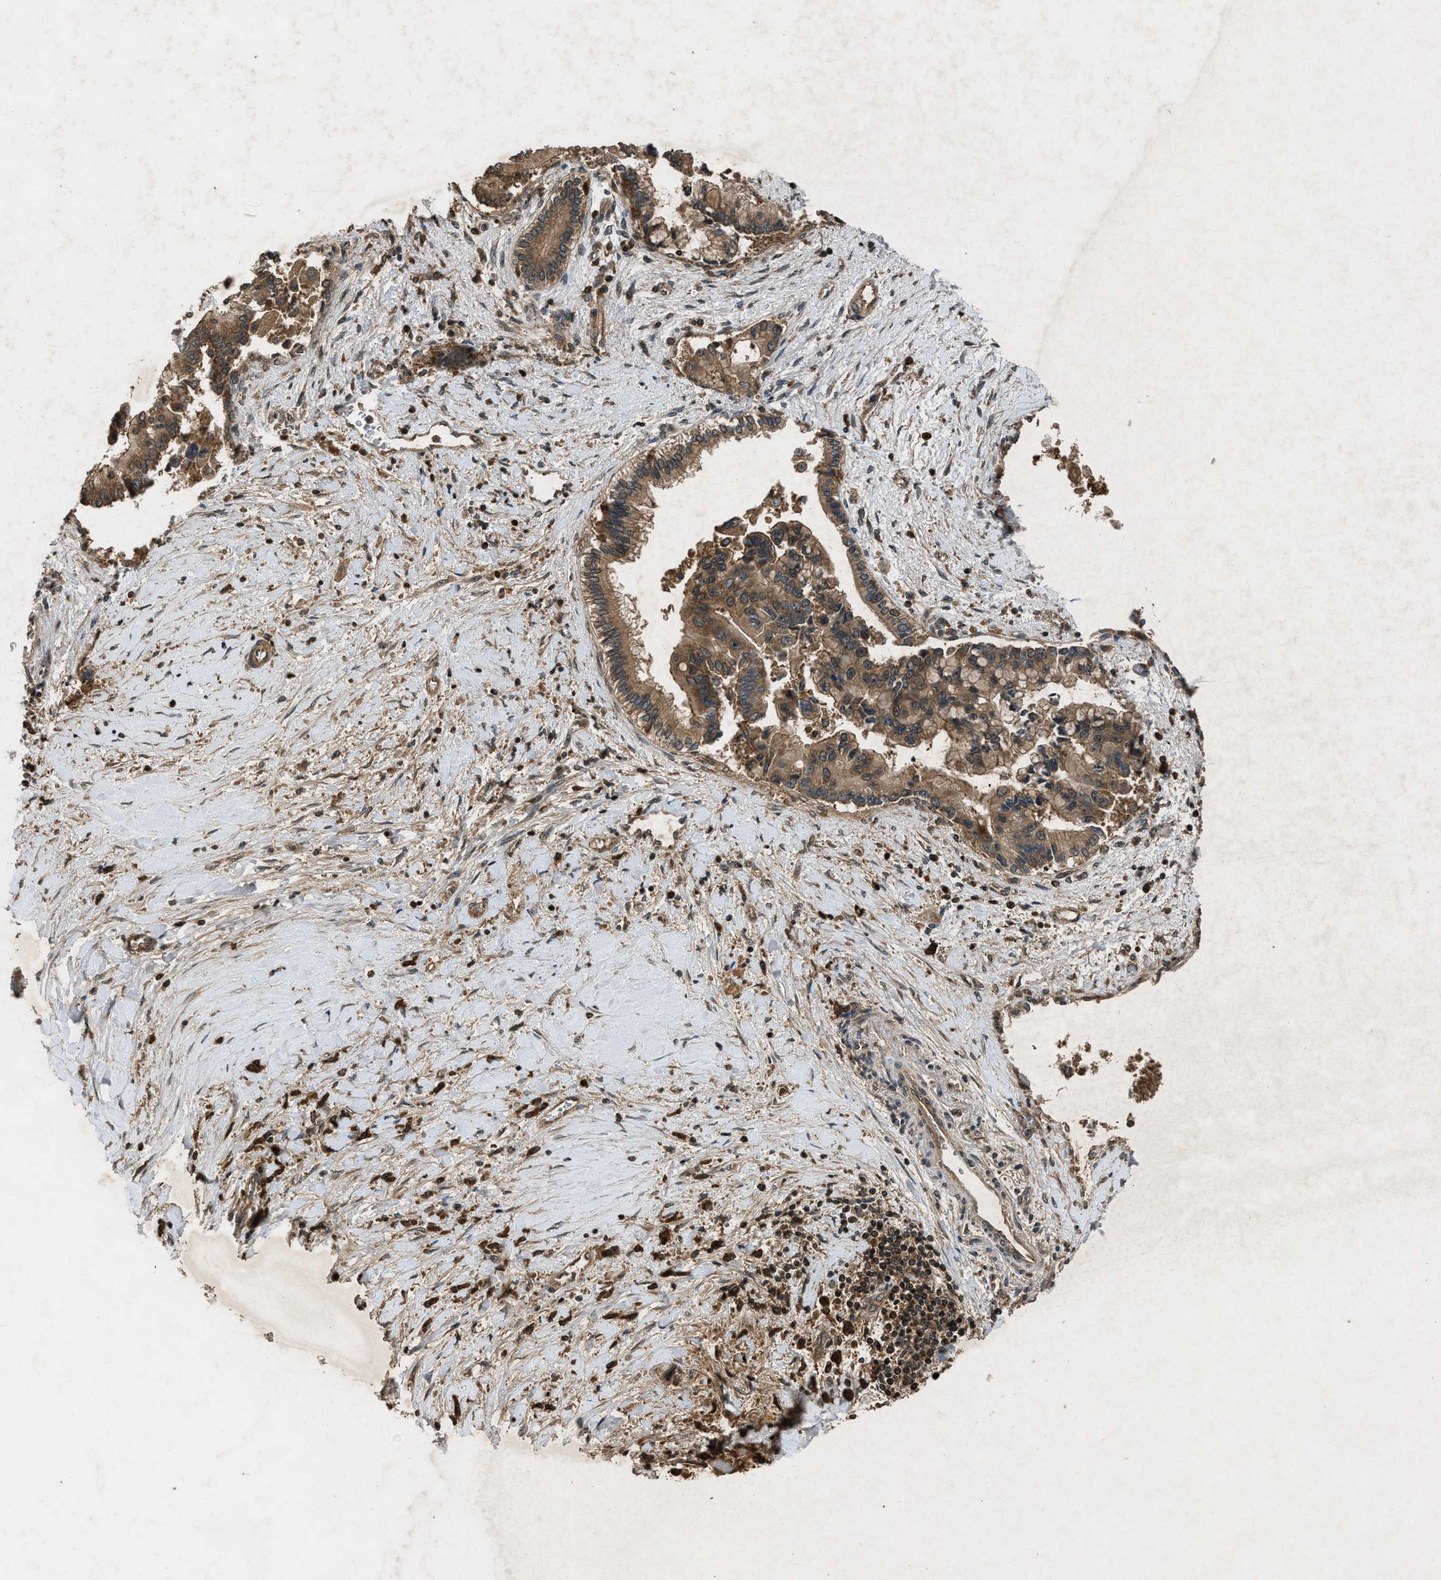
{"staining": {"intensity": "moderate", "quantity": ">75%", "location": "cytoplasmic/membranous"}, "tissue": "liver cancer", "cell_type": "Tumor cells", "image_type": "cancer", "snomed": [{"axis": "morphology", "description": "Cholangiocarcinoma"}, {"axis": "topography", "description": "Liver"}], "caption": "A high-resolution histopathology image shows IHC staining of liver cancer, which exhibits moderate cytoplasmic/membranous expression in approximately >75% of tumor cells. The protein is stained brown, and the nuclei are stained in blue (DAB IHC with brightfield microscopy, high magnification).", "gene": "RPS6KB1", "patient": {"sex": "male", "age": 50}}